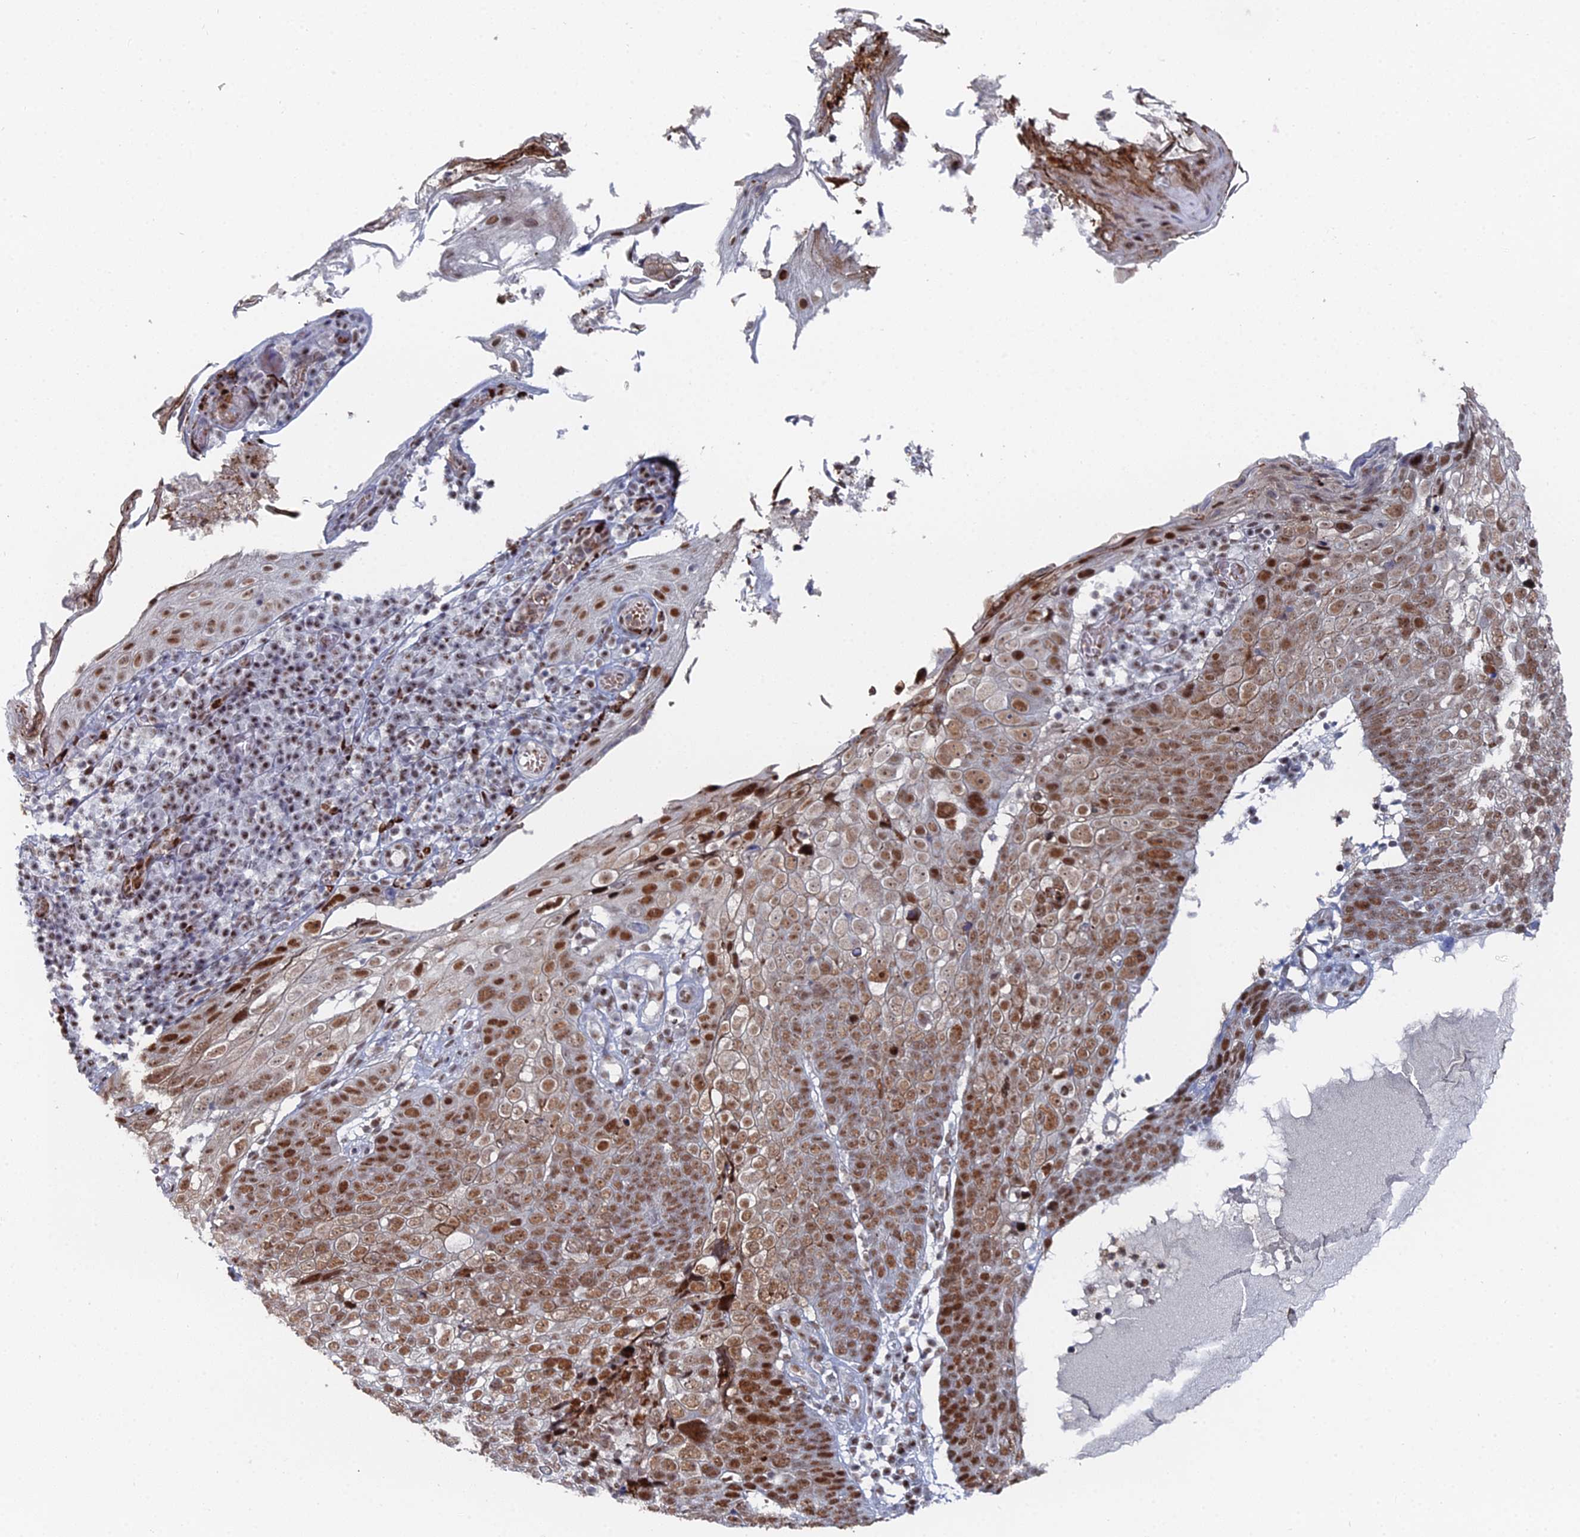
{"staining": {"intensity": "strong", "quantity": ">75%", "location": "nuclear"}, "tissue": "skin cancer", "cell_type": "Tumor cells", "image_type": "cancer", "snomed": [{"axis": "morphology", "description": "Squamous cell carcinoma, NOS"}, {"axis": "topography", "description": "Skin"}], "caption": "Skin cancer (squamous cell carcinoma) tissue demonstrates strong nuclear staining in approximately >75% of tumor cells, visualized by immunohistochemistry.", "gene": "GSC2", "patient": {"sex": "male", "age": 71}}